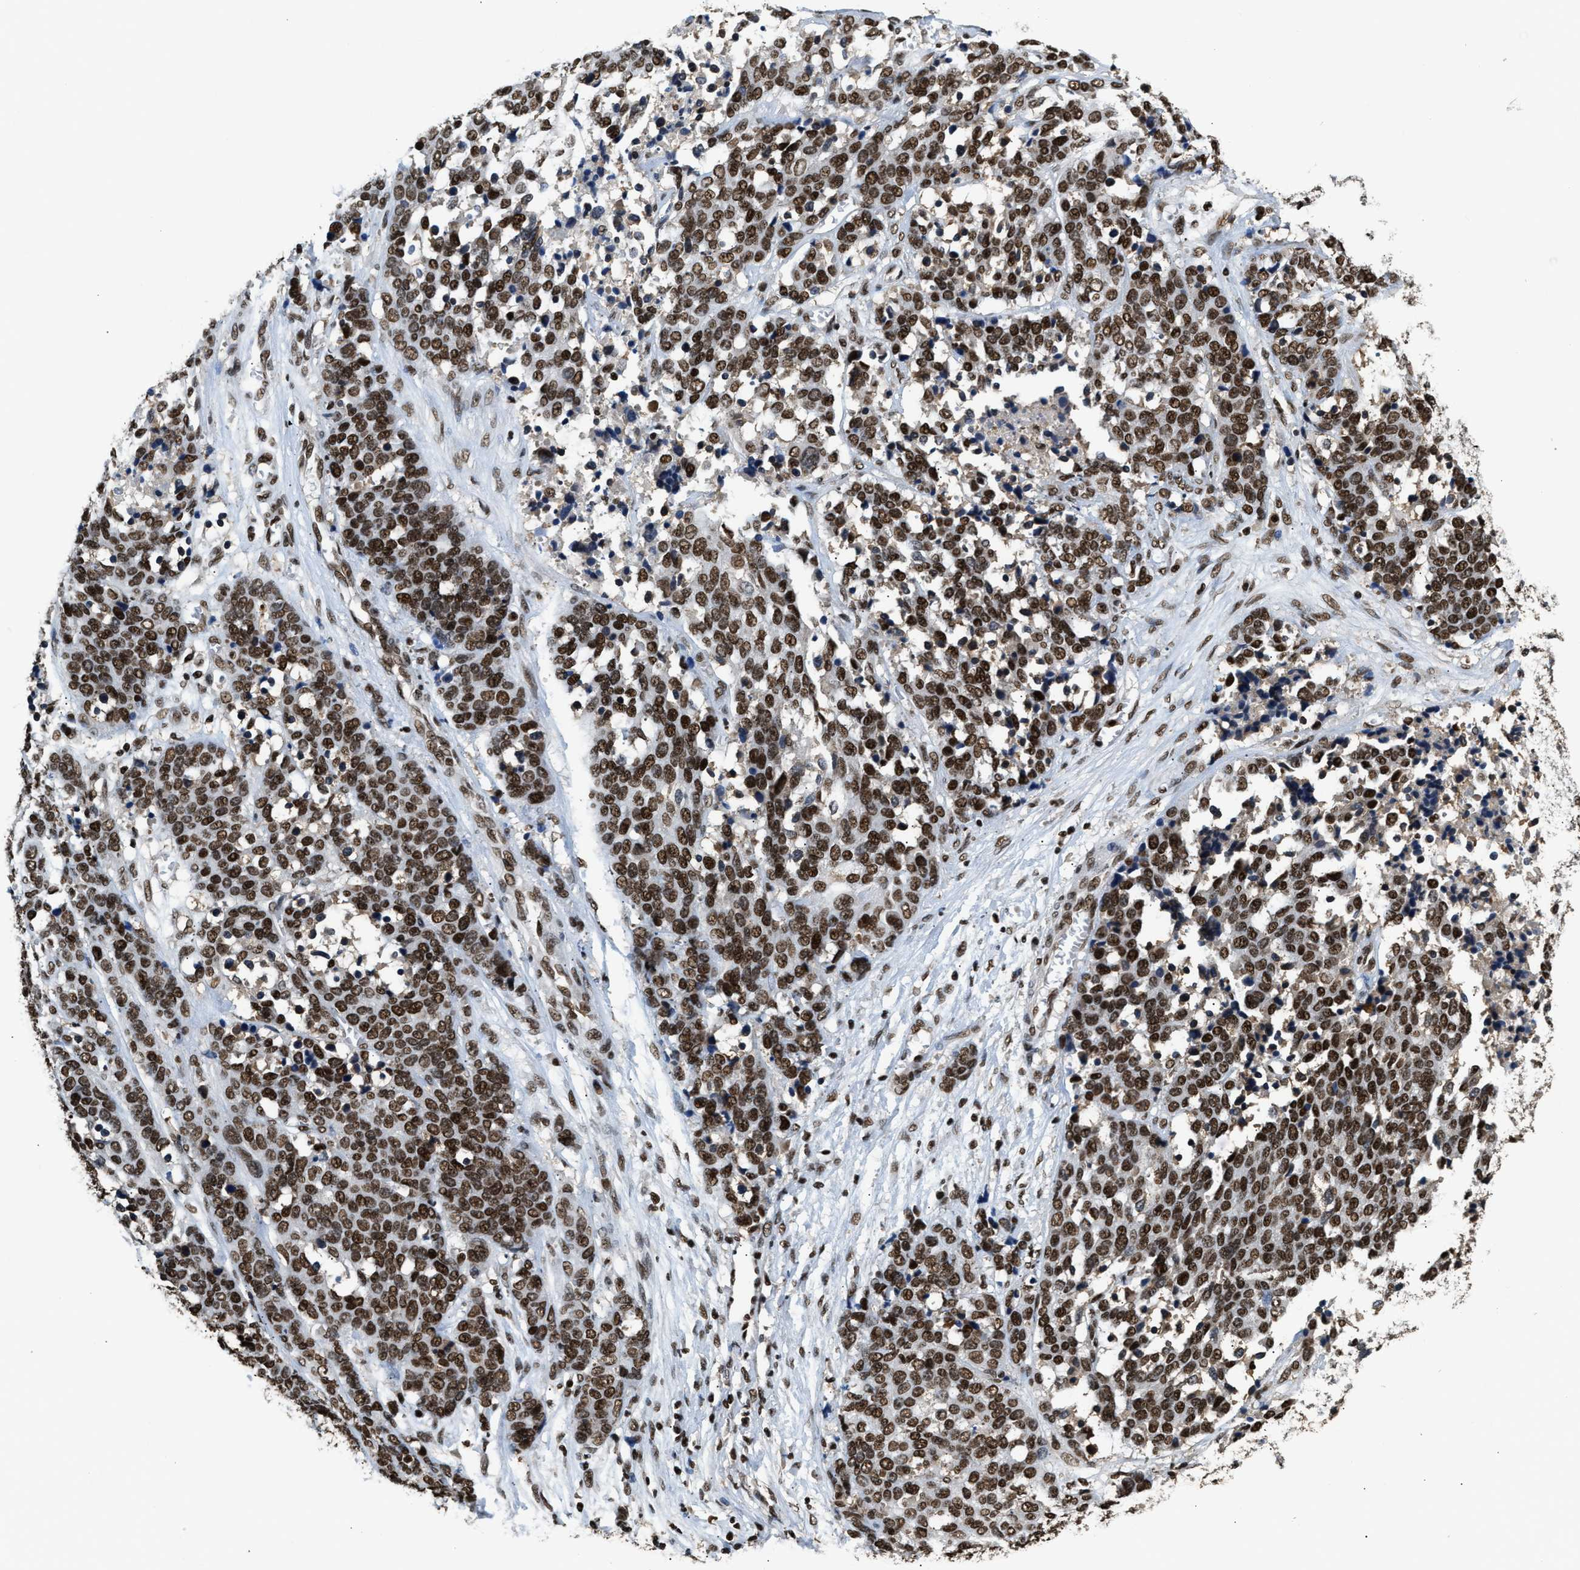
{"staining": {"intensity": "moderate", "quantity": ">75%", "location": "nuclear"}, "tissue": "ovarian cancer", "cell_type": "Tumor cells", "image_type": "cancer", "snomed": [{"axis": "morphology", "description": "Cystadenocarcinoma, serous, NOS"}, {"axis": "topography", "description": "Ovary"}], "caption": "Serous cystadenocarcinoma (ovarian) stained with a protein marker exhibits moderate staining in tumor cells.", "gene": "RAD21", "patient": {"sex": "female", "age": 44}}